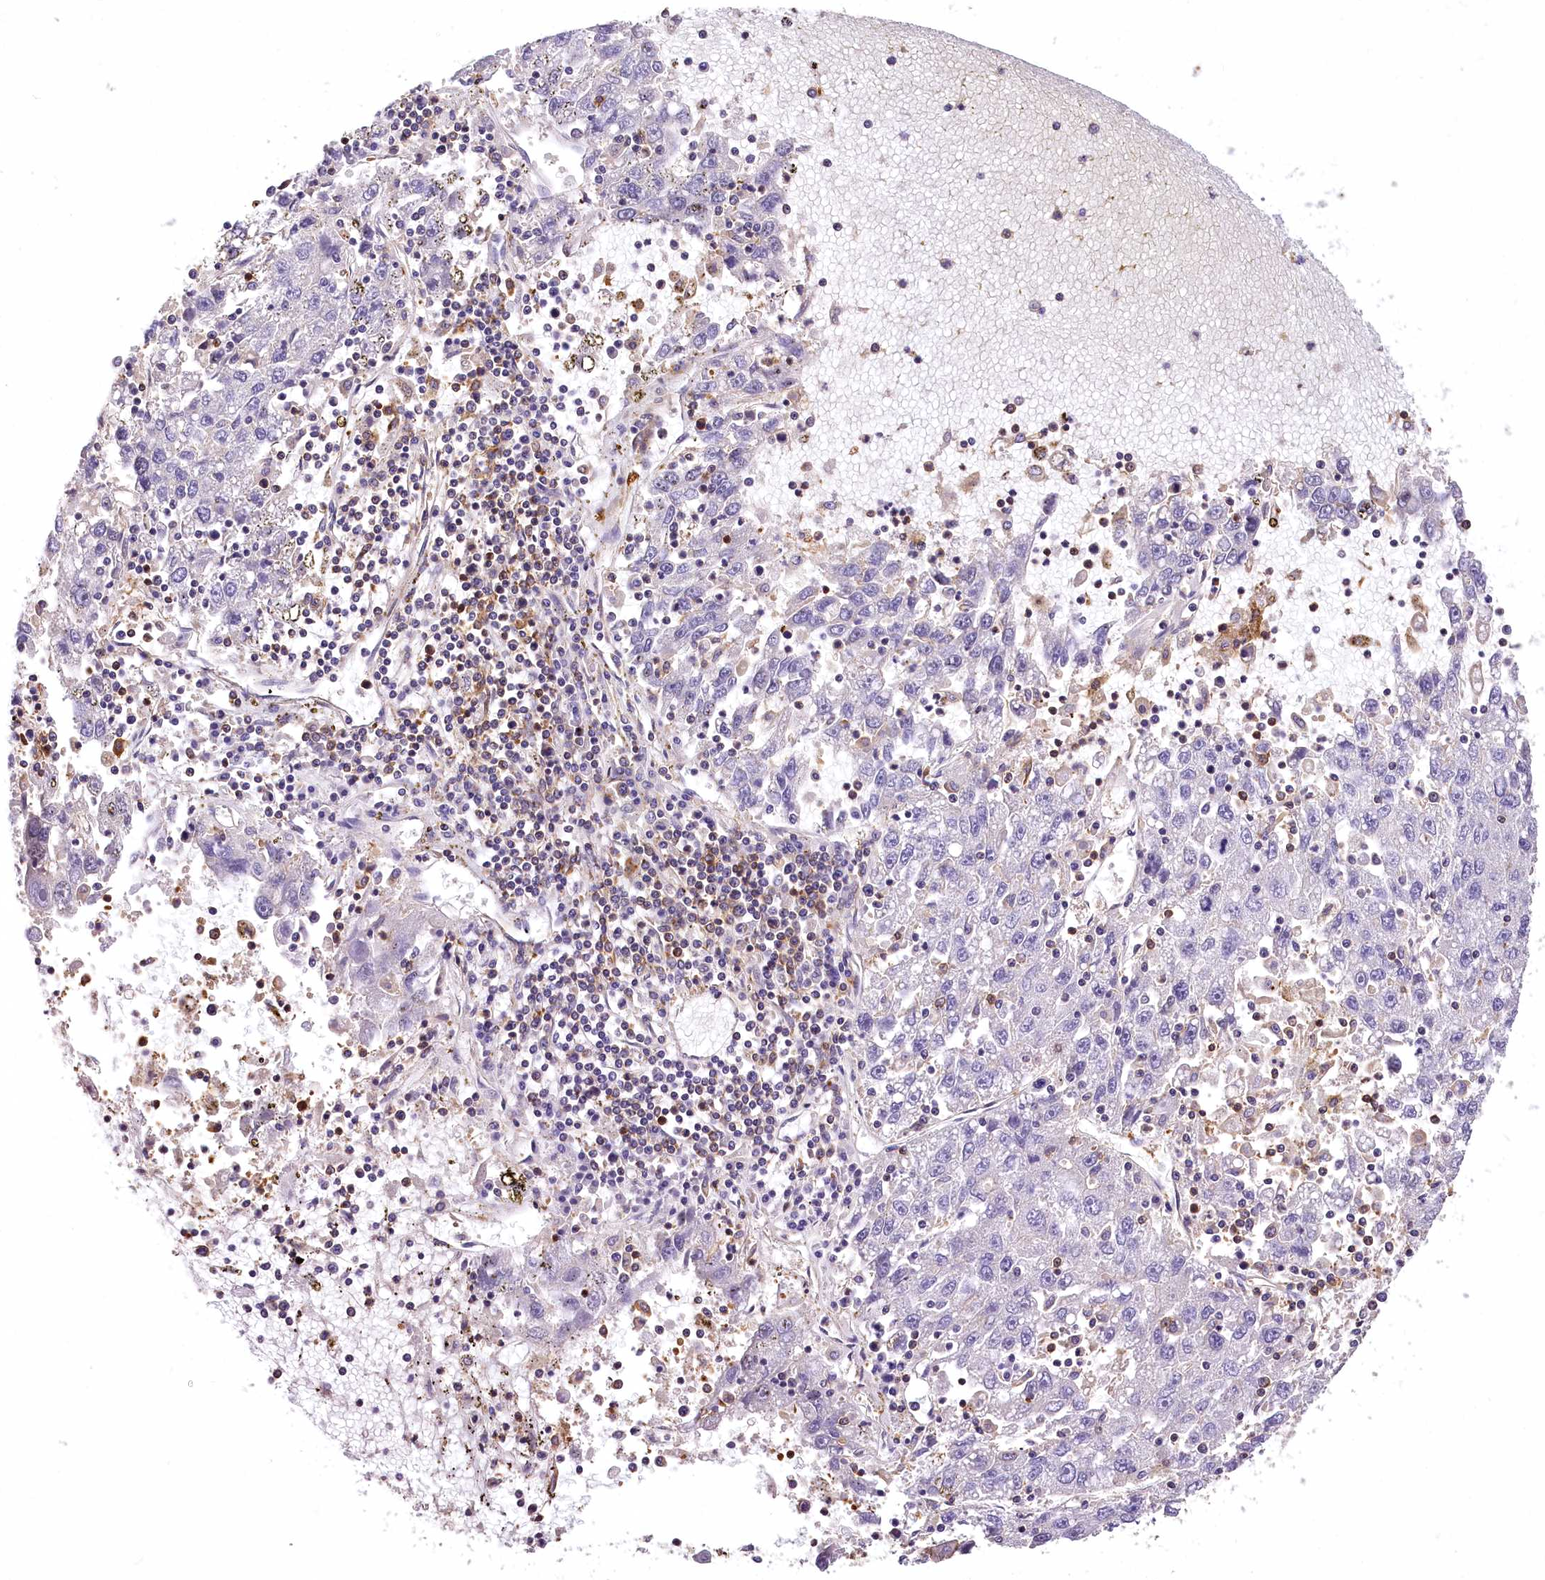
{"staining": {"intensity": "negative", "quantity": "none", "location": "none"}, "tissue": "liver cancer", "cell_type": "Tumor cells", "image_type": "cancer", "snomed": [{"axis": "morphology", "description": "Carcinoma, Hepatocellular, NOS"}, {"axis": "topography", "description": "Liver"}], "caption": "The immunohistochemistry (IHC) photomicrograph has no significant expression in tumor cells of liver cancer tissue. The staining is performed using DAB (3,3'-diaminobenzidine) brown chromogen with nuclei counter-stained in using hematoxylin.", "gene": "DPP3", "patient": {"sex": "male", "age": 49}}